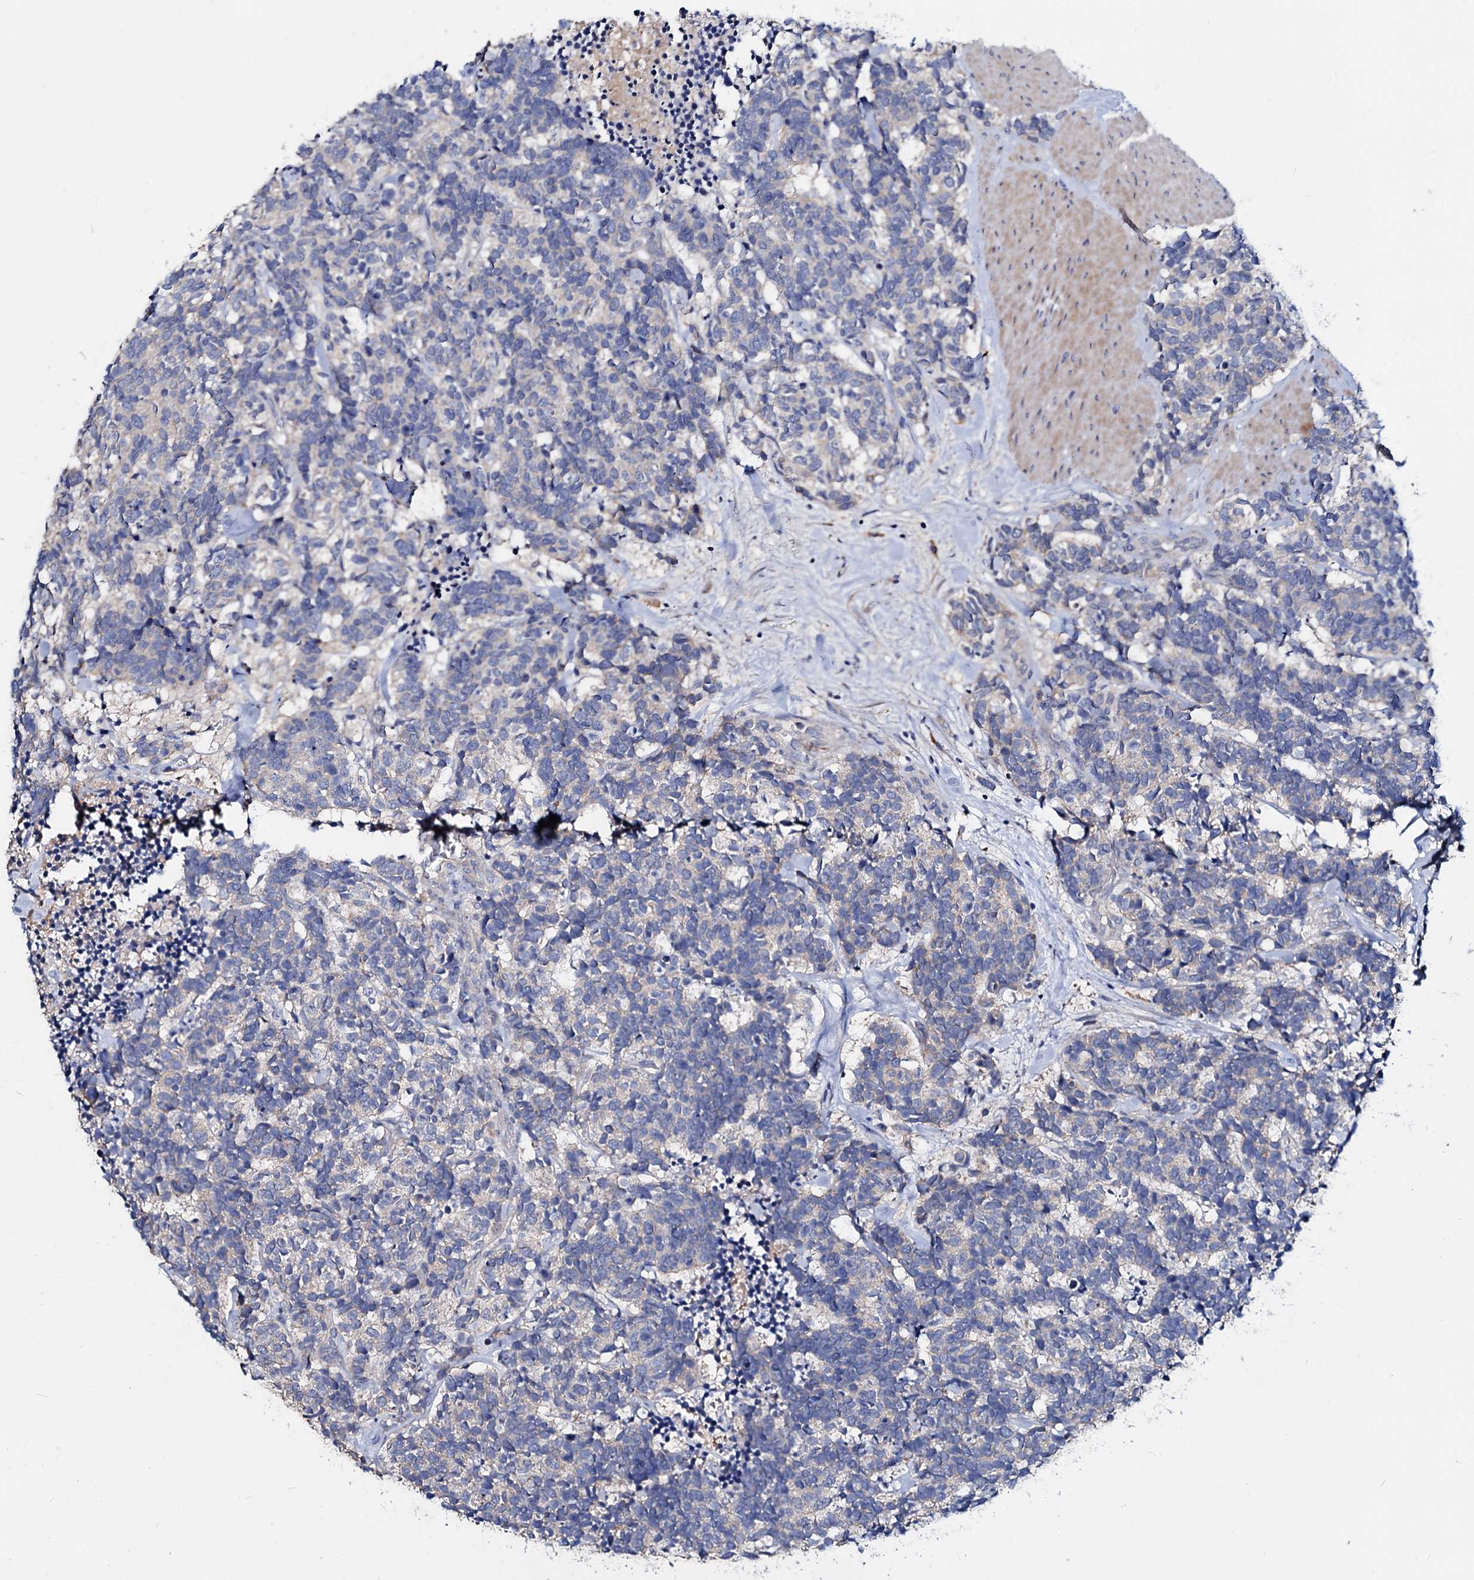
{"staining": {"intensity": "negative", "quantity": "none", "location": "none"}, "tissue": "carcinoid", "cell_type": "Tumor cells", "image_type": "cancer", "snomed": [{"axis": "morphology", "description": "Carcinoma, NOS"}, {"axis": "morphology", "description": "Carcinoid, malignant, NOS"}, {"axis": "topography", "description": "Urinary bladder"}], "caption": "Malignant carcinoid was stained to show a protein in brown. There is no significant expression in tumor cells.", "gene": "ACY3", "patient": {"sex": "male", "age": 57}}